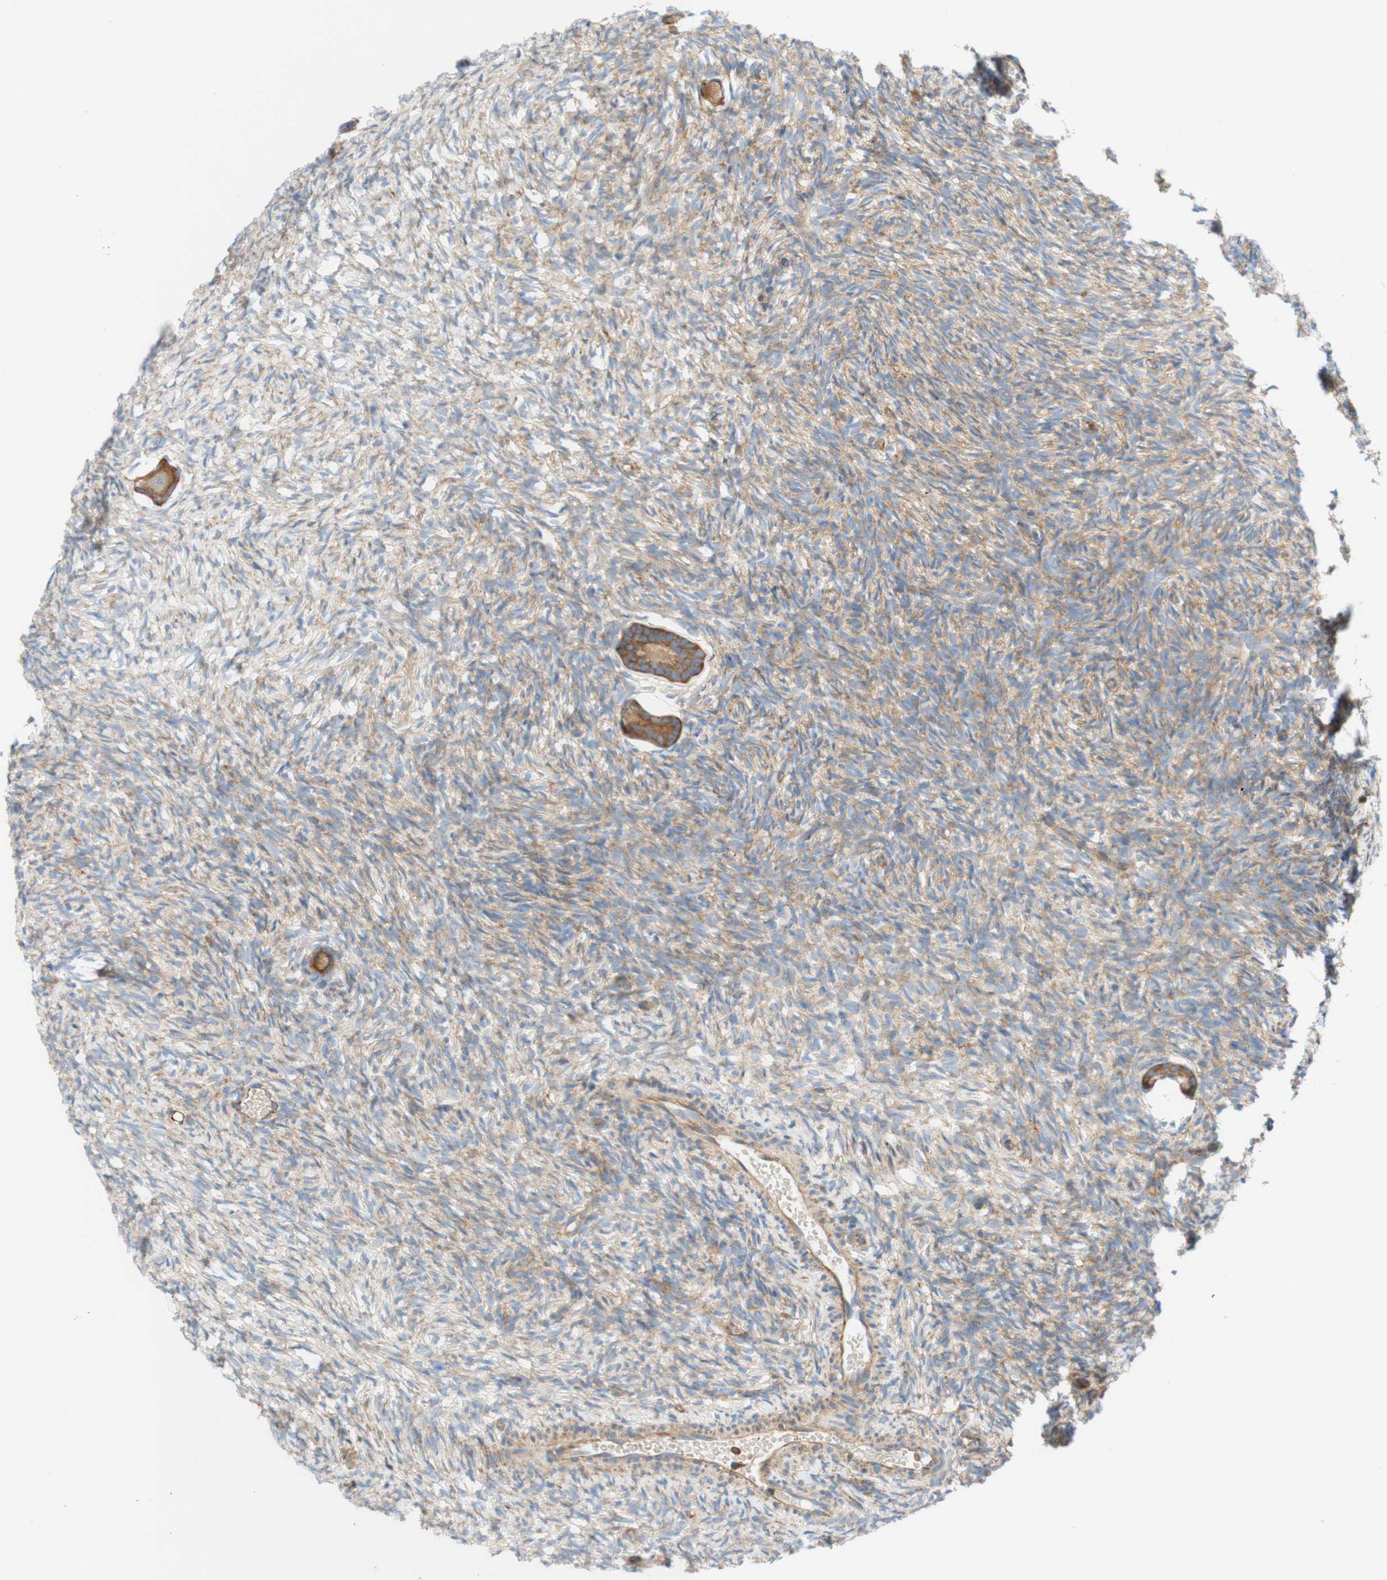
{"staining": {"intensity": "weak", "quantity": "25%-75%", "location": "cytoplasmic/membranous"}, "tissue": "ovary", "cell_type": "Ovarian stroma cells", "image_type": "normal", "snomed": [{"axis": "morphology", "description": "Normal tissue, NOS"}, {"axis": "topography", "description": "Ovary"}], "caption": "IHC of unremarkable human ovary reveals low levels of weak cytoplasmic/membranous staining in approximately 25%-75% of ovarian stroma cells.", "gene": "STOM", "patient": {"sex": "female", "age": 35}}